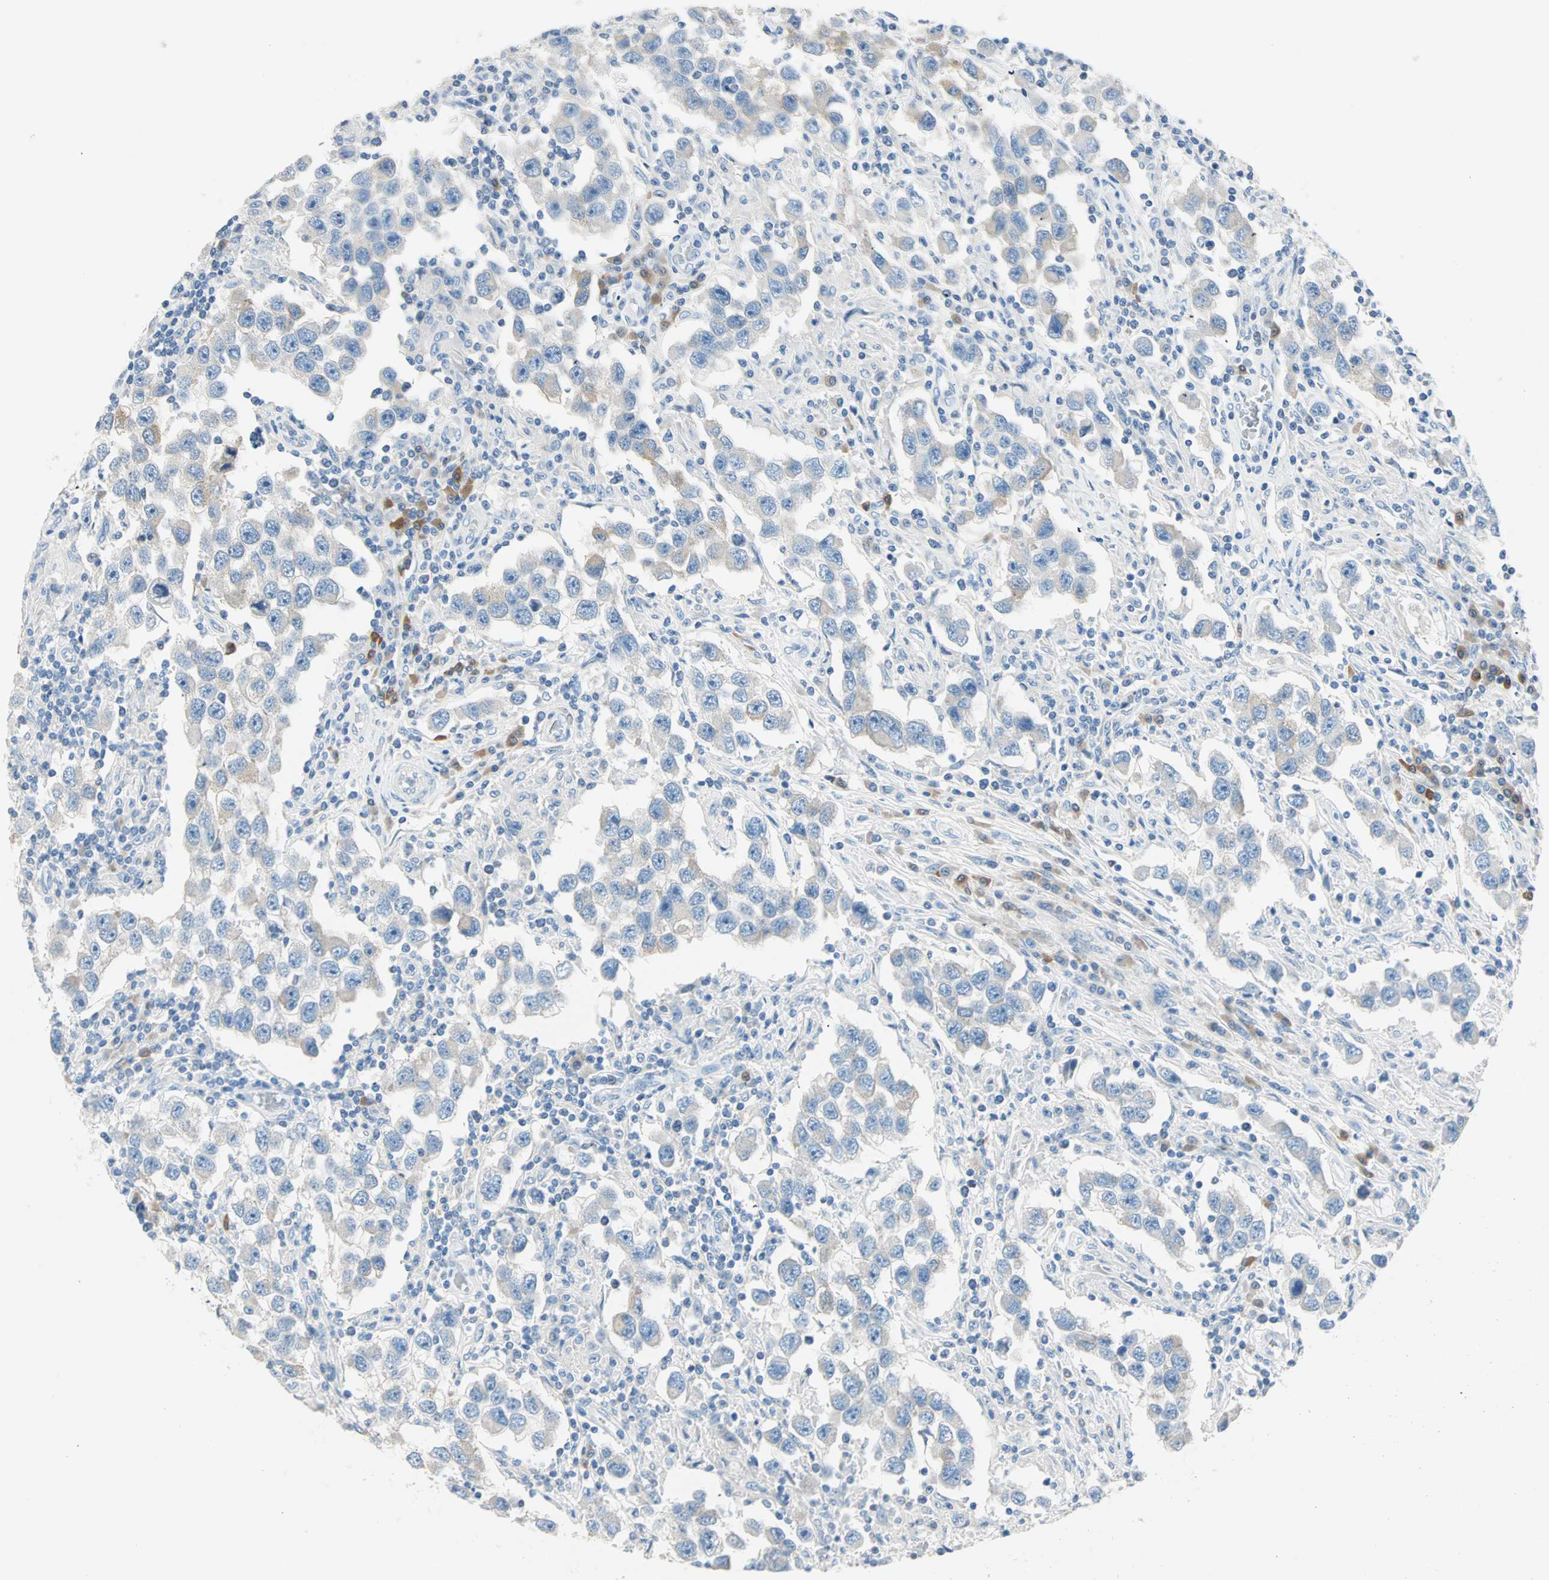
{"staining": {"intensity": "weak", "quantity": "<25%", "location": "cytoplasmic/membranous"}, "tissue": "testis cancer", "cell_type": "Tumor cells", "image_type": "cancer", "snomed": [{"axis": "morphology", "description": "Carcinoma, Embryonal, NOS"}, {"axis": "topography", "description": "Testis"}], "caption": "Testis embryonal carcinoma was stained to show a protein in brown. There is no significant positivity in tumor cells. (Brightfield microscopy of DAB (3,3'-diaminobenzidine) IHC at high magnification).", "gene": "ATF6", "patient": {"sex": "male", "age": 21}}